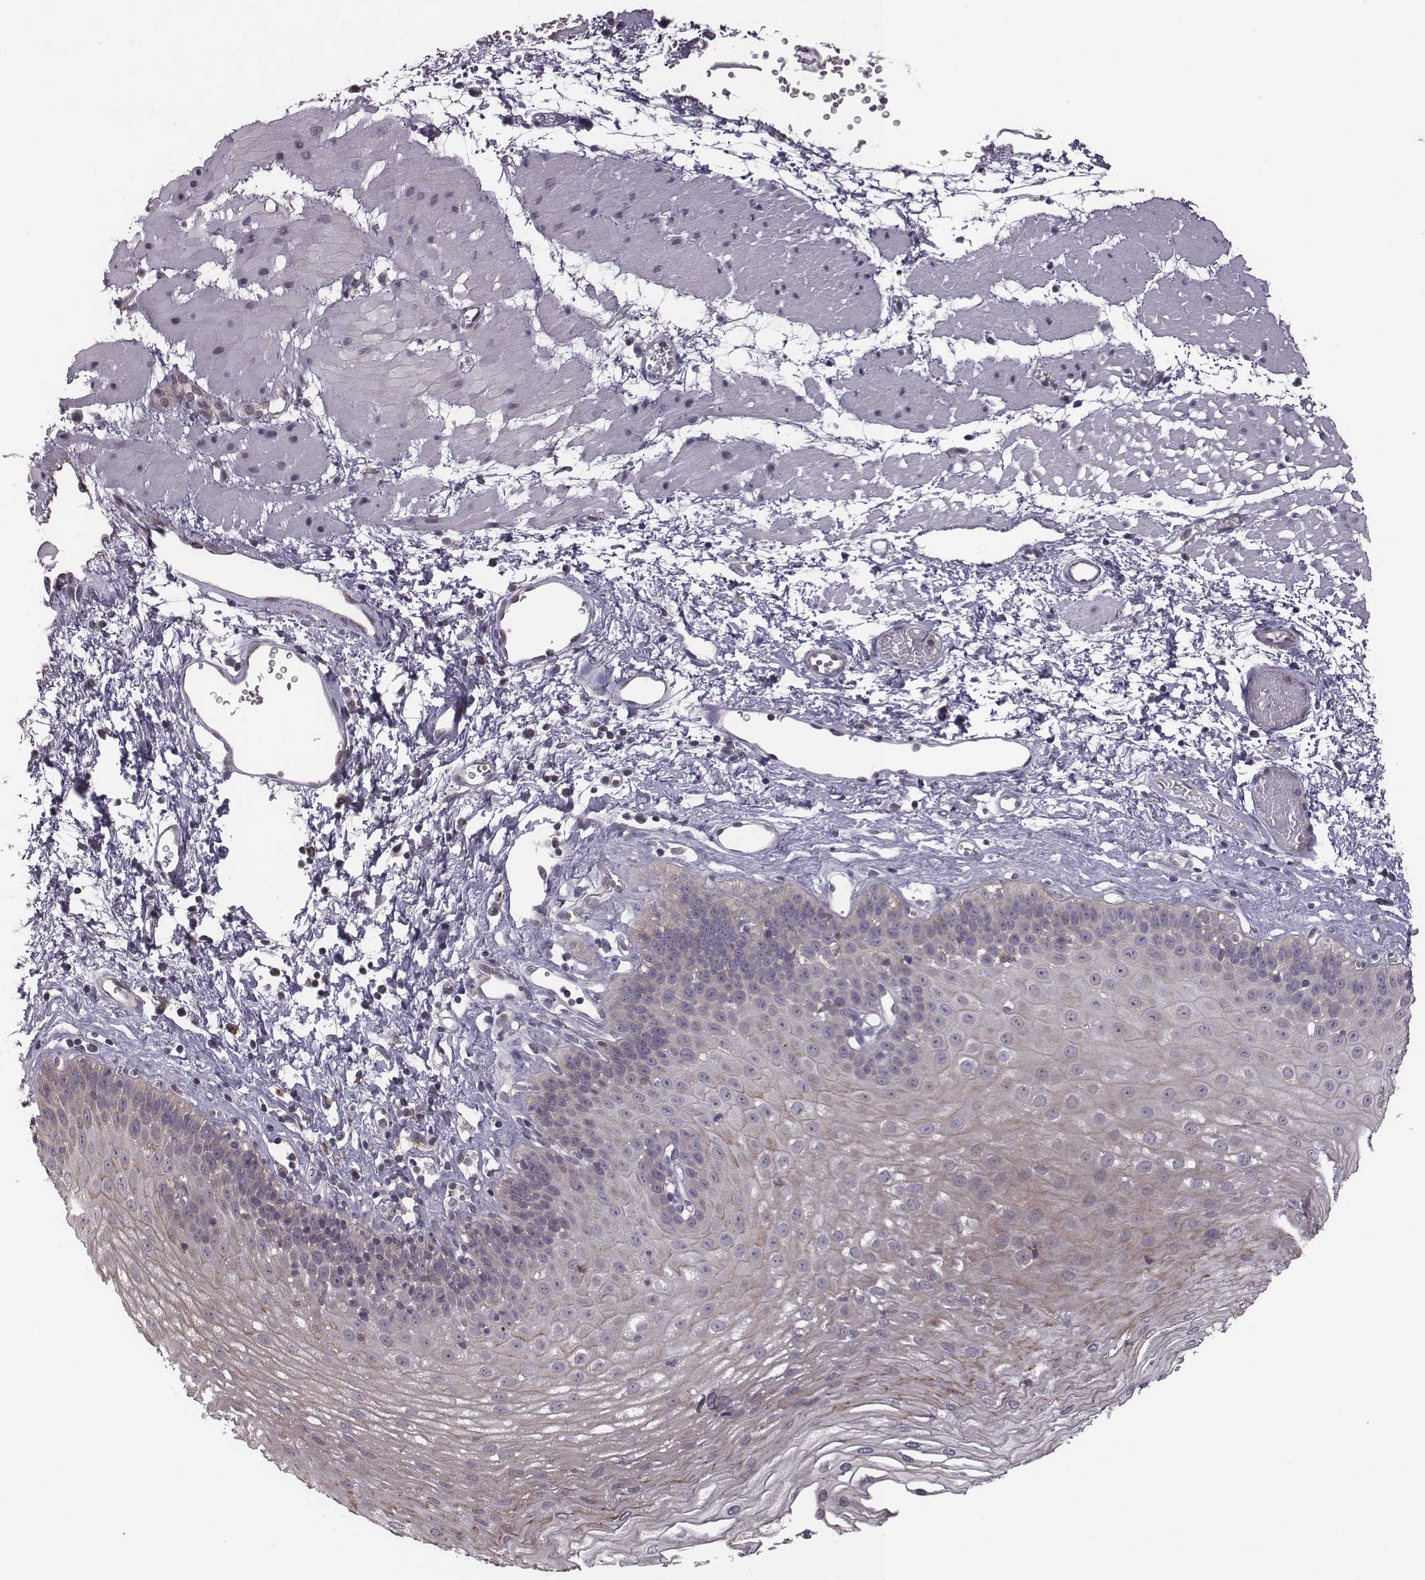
{"staining": {"intensity": "weak", "quantity": "<25%", "location": "cytoplasmic/membranous"}, "tissue": "esophagus", "cell_type": "Squamous epithelial cells", "image_type": "normal", "snomed": [{"axis": "morphology", "description": "Normal tissue, NOS"}, {"axis": "topography", "description": "Esophagus"}], "caption": "This is an immunohistochemistry (IHC) image of benign human esophagus. There is no positivity in squamous epithelial cells.", "gene": "BICDL1", "patient": {"sex": "female", "age": 62}}